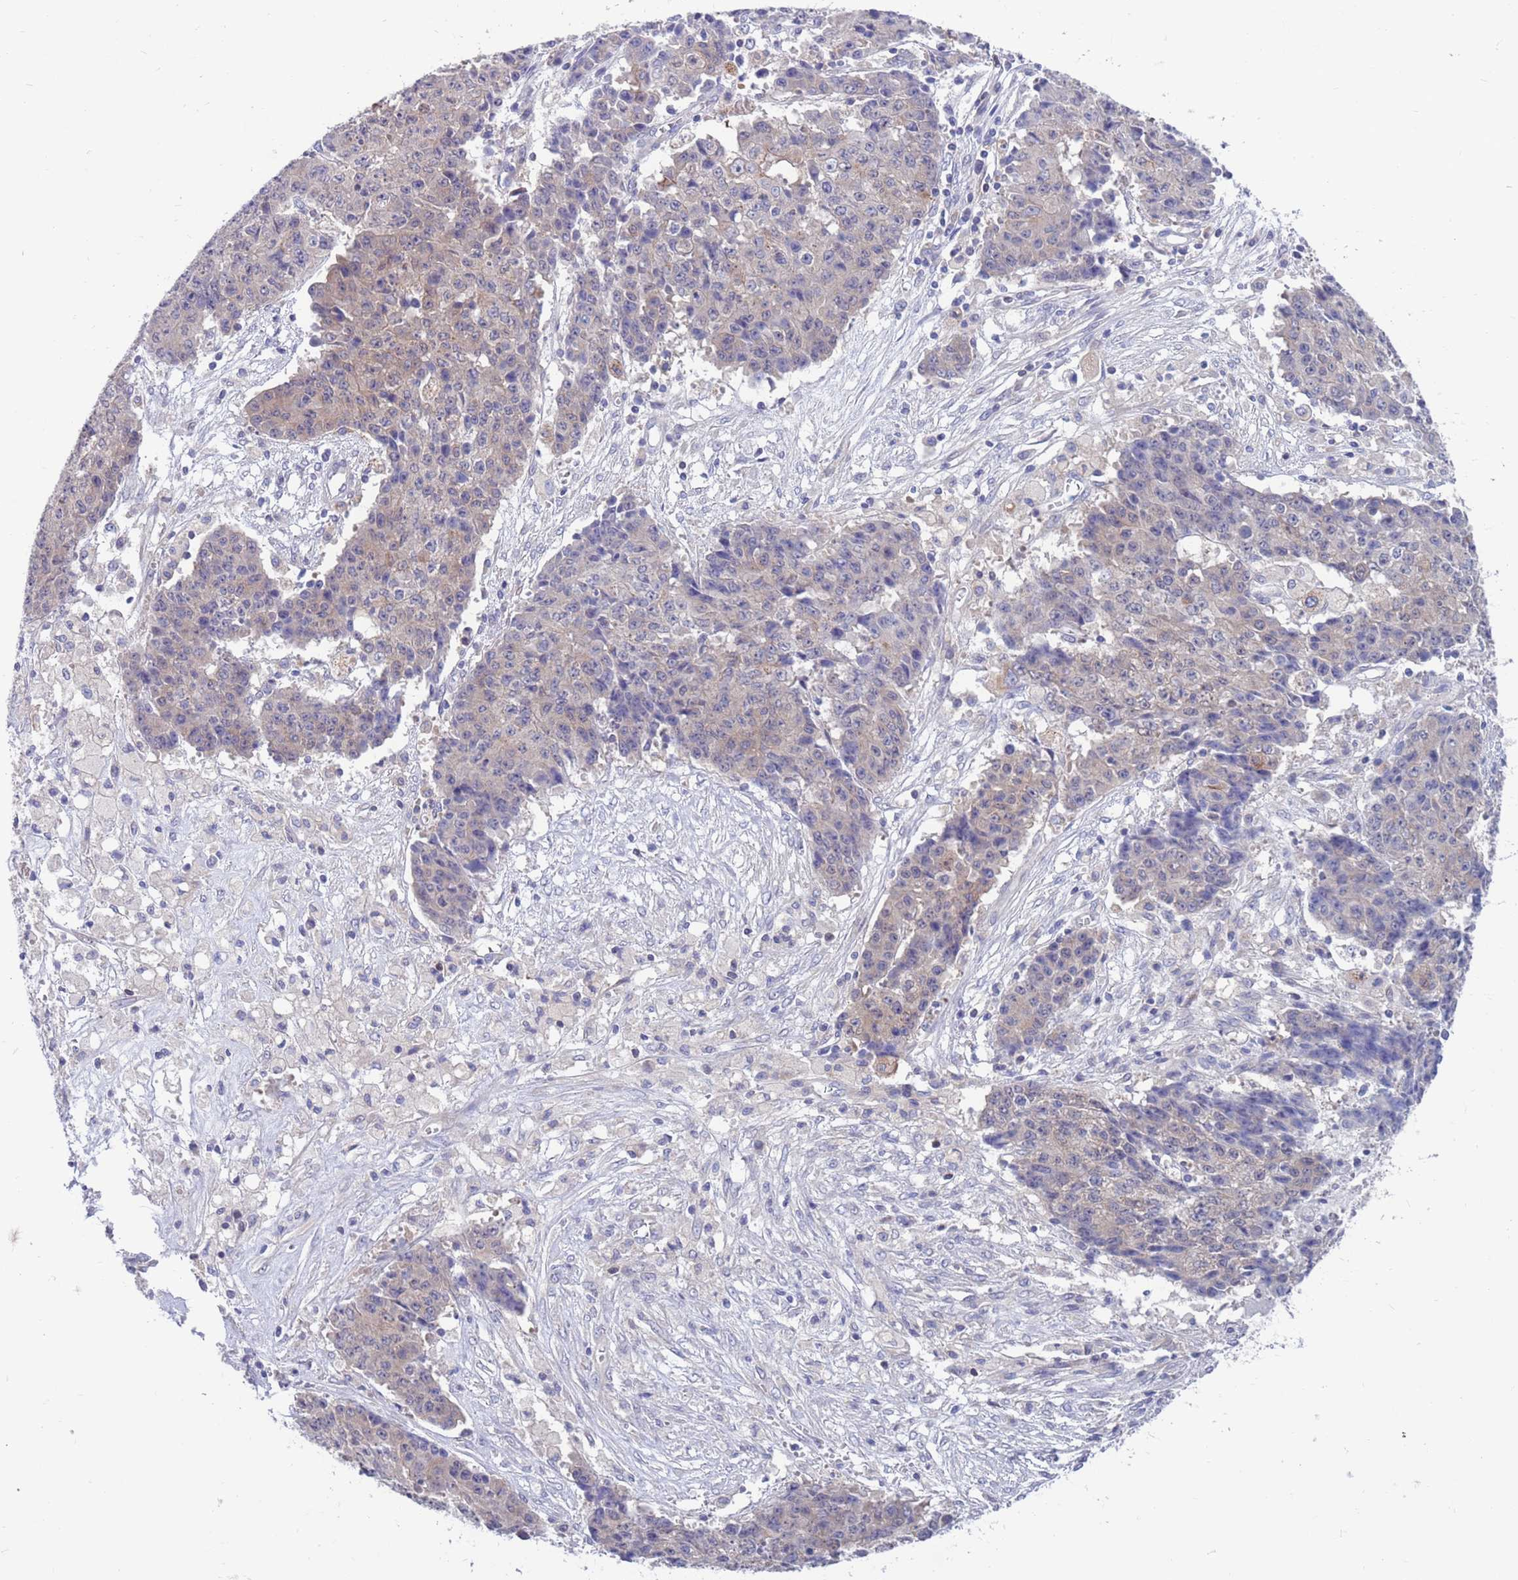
{"staining": {"intensity": "weak", "quantity": "<25%", "location": "cytoplasmic/membranous"}, "tissue": "ovarian cancer", "cell_type": "Tumor cells", "image_type": "cancer", "snomed": [{"axis": "morphology", "description": "Carcinoma, endometroid"}, {"axis": "topography", "description": "Ovary"}], "caption": "This photomicrograph is of endometroid carcinoma (ovarian) stained with immunohistochemistry to label a protein in brown with the nuclei are counter-stained blue. There is no positivity in tumor cells. Brightfield microscopy of IHC stained with DAB (brown) and hematoxylin (blue), captured at high magnification.", "gene": "KLHL29", "patient": {"sex": "female", "age": 42}}